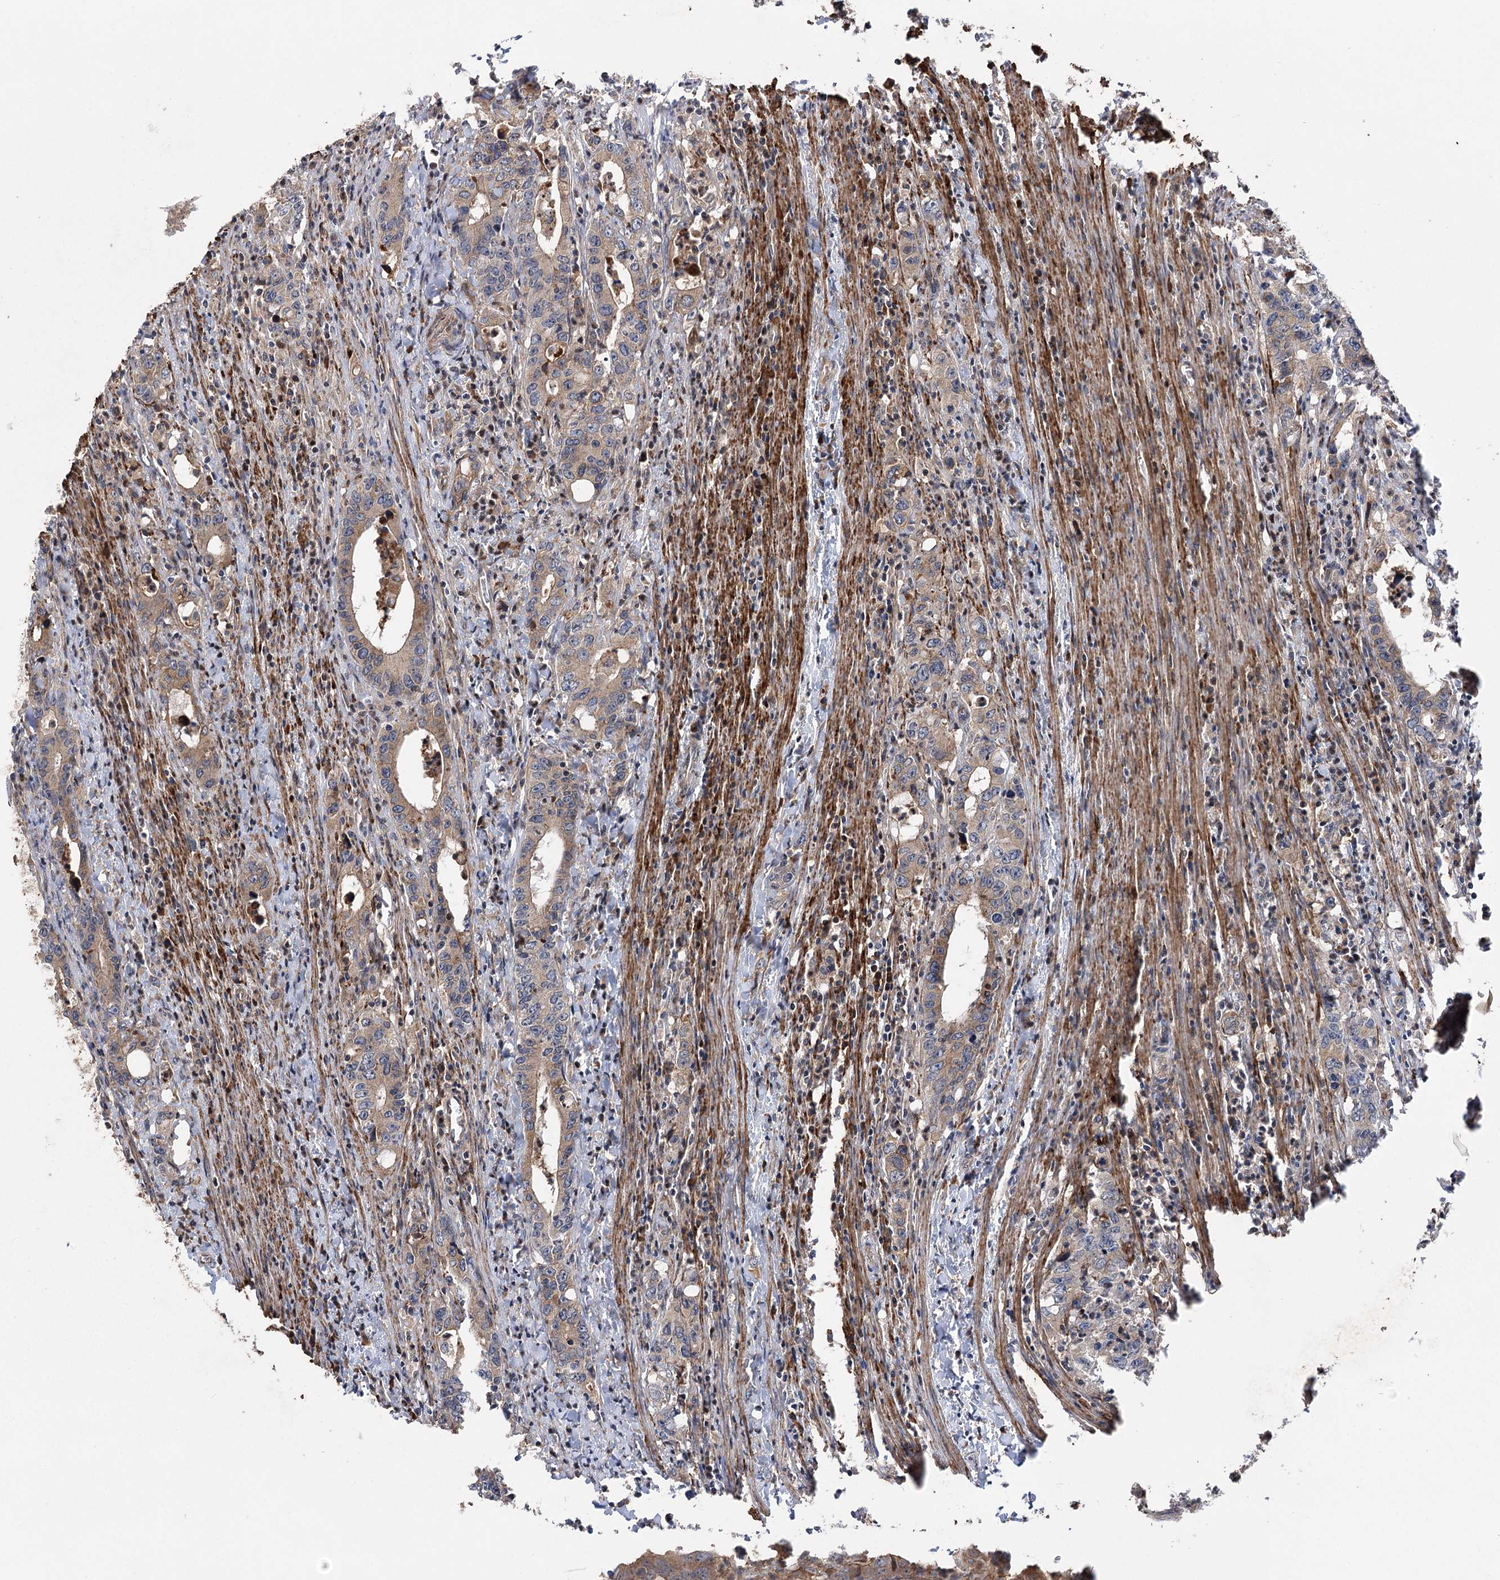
{"staining": {"intensity": "weak", "quantity": "25%-75%", "location": "cytoplasmic/membranous"}, "tissue": "colorectal cancer", "cell_type": "Tumor cells", "image_type": "cancer", "snomed": [{"axis": "morphology", "description": "Adenocarcinoma, NOS"}, {"axis": "topography", "description": "Colon"}], "caption": "A brown stain shows weak cytoplasmic/membranous expression of a protein in adenocarcinoma (colorectal) tumor cells.", "gene": "KCNN2", "patient": {"sex": "female", "age": 75}}